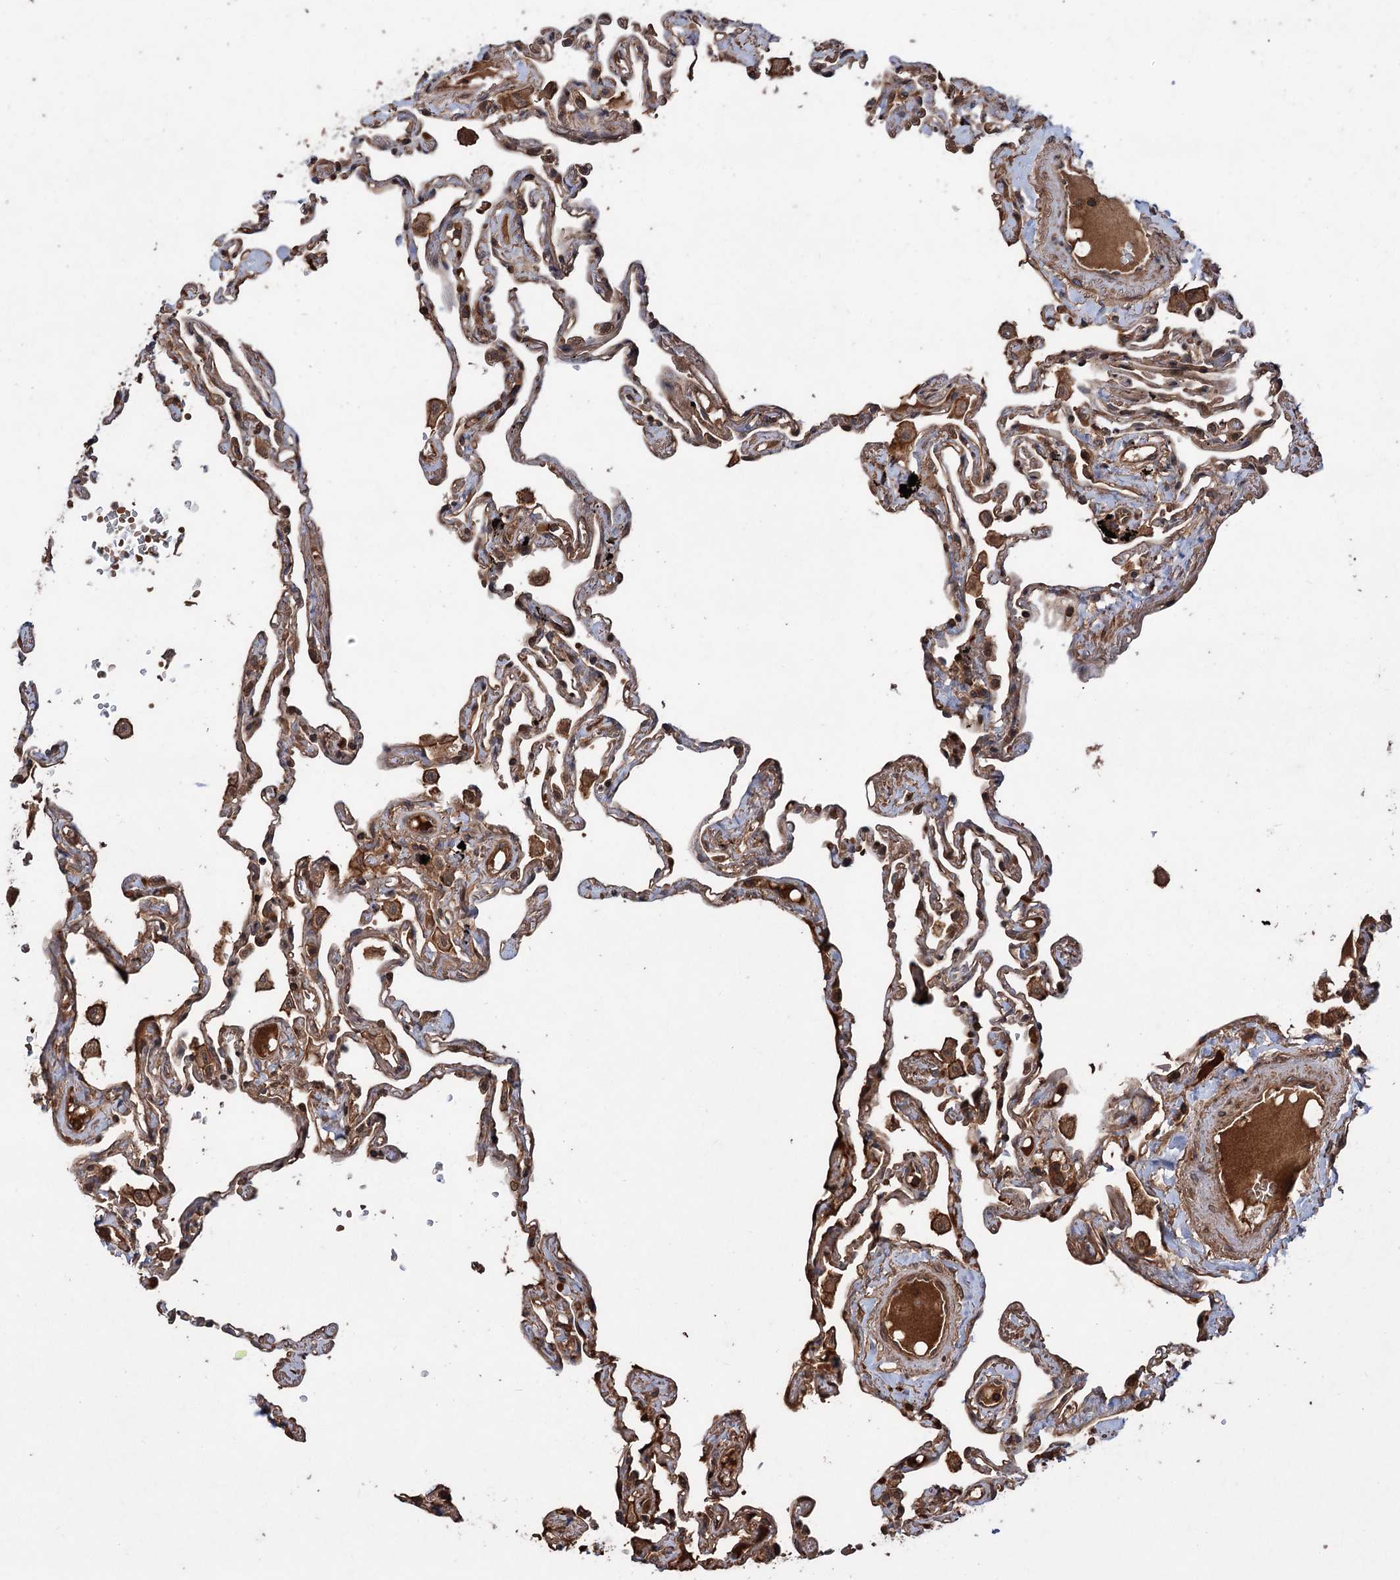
{"staining": {"intensity": "strong", "quantity": ">75%", "location": "cytoplasmic/membranous"}, "tissue": "lung", "cell_type": "Alveolar cells", "image_type": "normal", "snomed": [{"axis": "morphology", "description": "Normal tissue, NOS"}, {"axis": "topography", "description": "Lung"}], "caption": "Immunohistochemistry (IHC) of normal lung demonstrates high levels of strong cytoplasmic/membranous expression in about >75% of alveolar cells.", "gene": "ADK", "patient": {"sex": "female", "age": 67}}